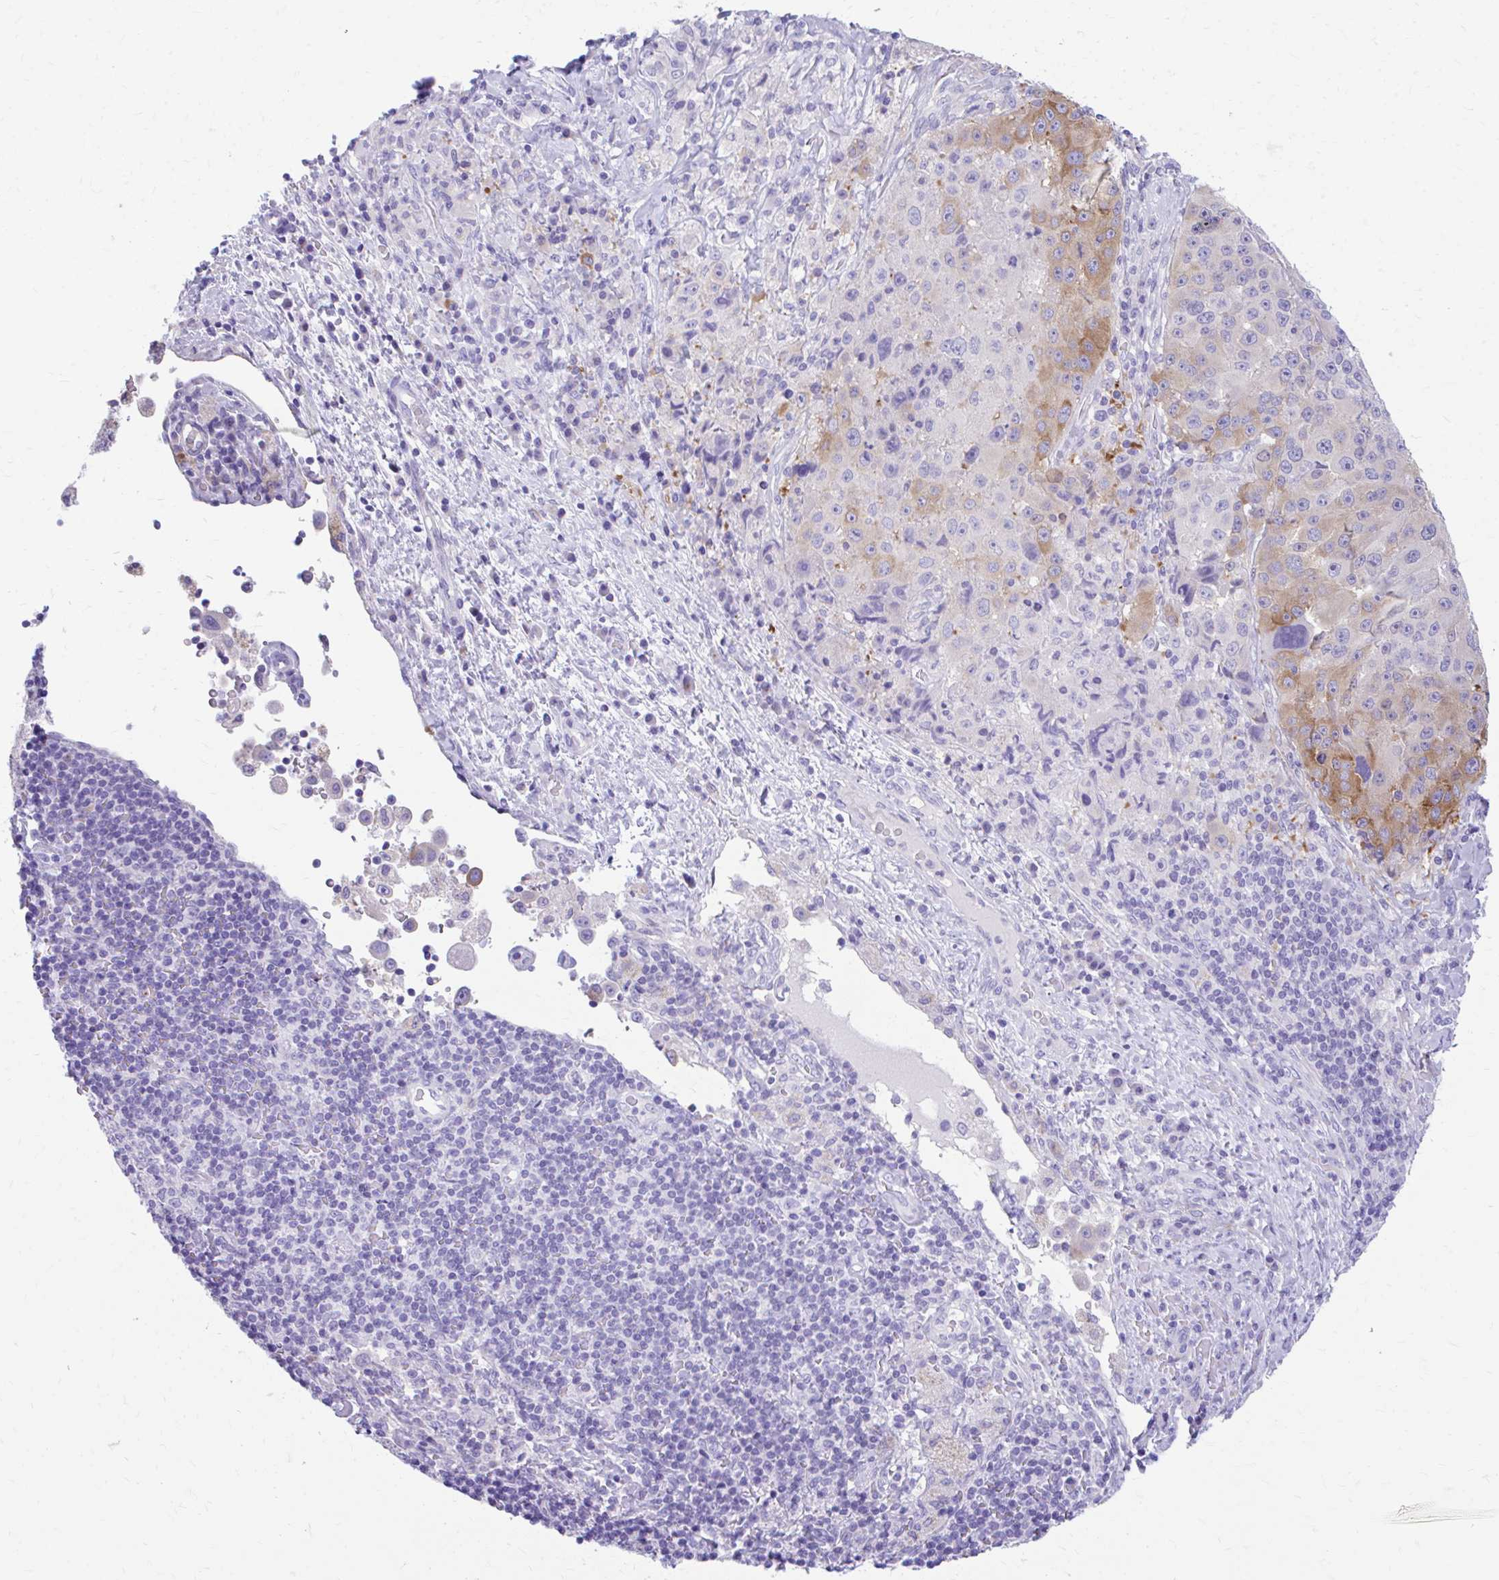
{"staining": {"intensity": "moderate", "quantity": "<25%", "location": "cytoplasmic/membranous"}, "tissue": "melanoma", "cell_type": "Tumor cells", "image_type": "cancer", "snomed": [{"axis": "morphology", "description": "Malignant melanoma, Metastatic site"}, {"axis": "topography", "description": "Lymph node"}], "caption": "A micrograph showing moderate cytoplasmic/membranous staining in approximately <25% of tumor cells in malignant melanoma (metastatic site), as visualized by brown immunohistochemical staining.", "gene": "KRIT1", "patient": {"sex": "male", "age": 62}}